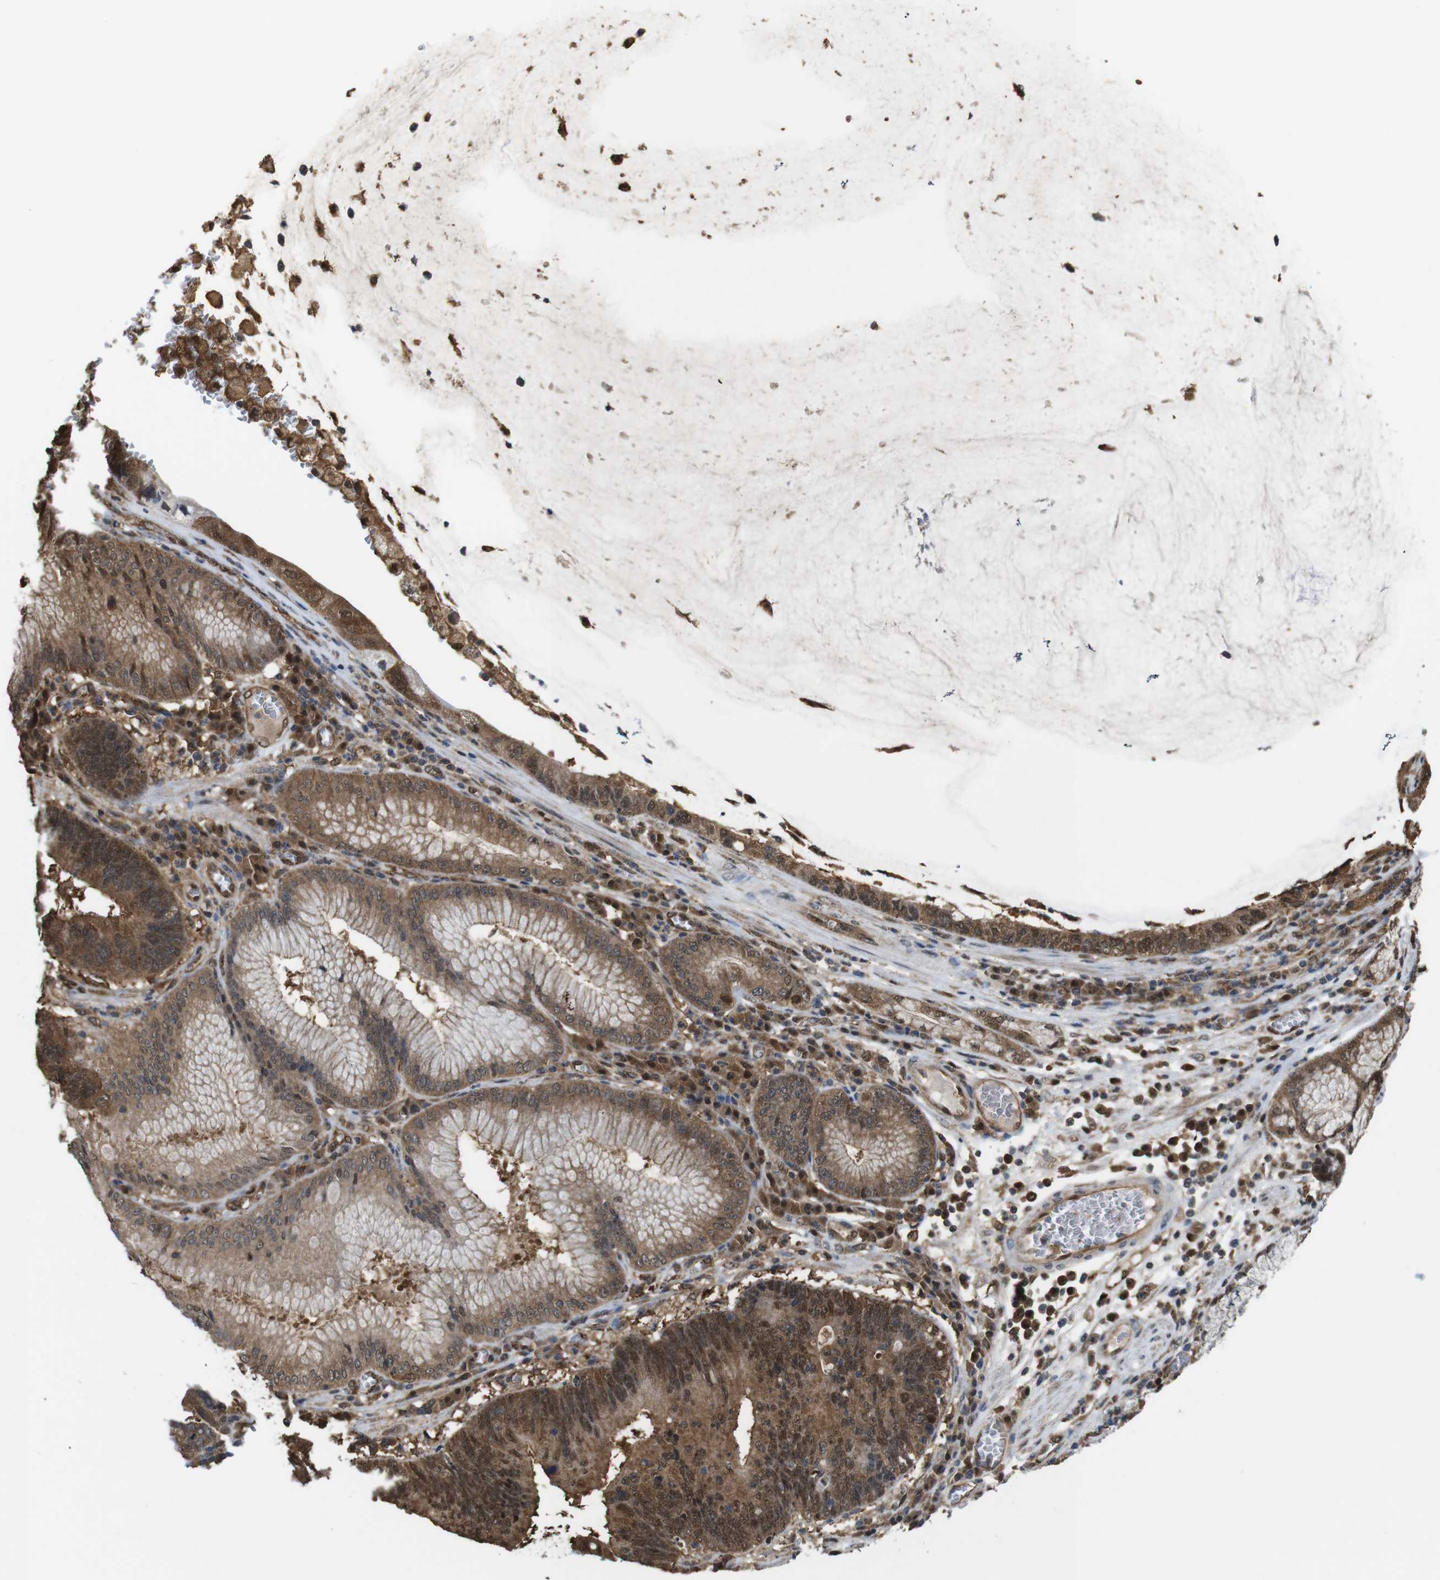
{"staining": {"intensity": "strong", "quantity": ">75%", "location": "cytoplasmic/membranous,nuclear"}, "tissue": "stomach cancer", "cell_type": "Tumor cells", "image_type": "cancer", "snomed": [{"axis": "morphology", "description": "Adenocarcinoma, NOS"}, {"axis": "topography", "description": "Stomach"}], "caption": "IHC photomicrograph of neoplastic tissue: stomach cancer stained using IHC reveals high levels of strong protein expression localized specifically in the cytoplasmic/membranous and nuclear of tumor cells, appearing as a cytoplasmic/membranous and nuclear brown color.", "gene": "YWHAG", "patient": {"sex": "male", "age": 59}}